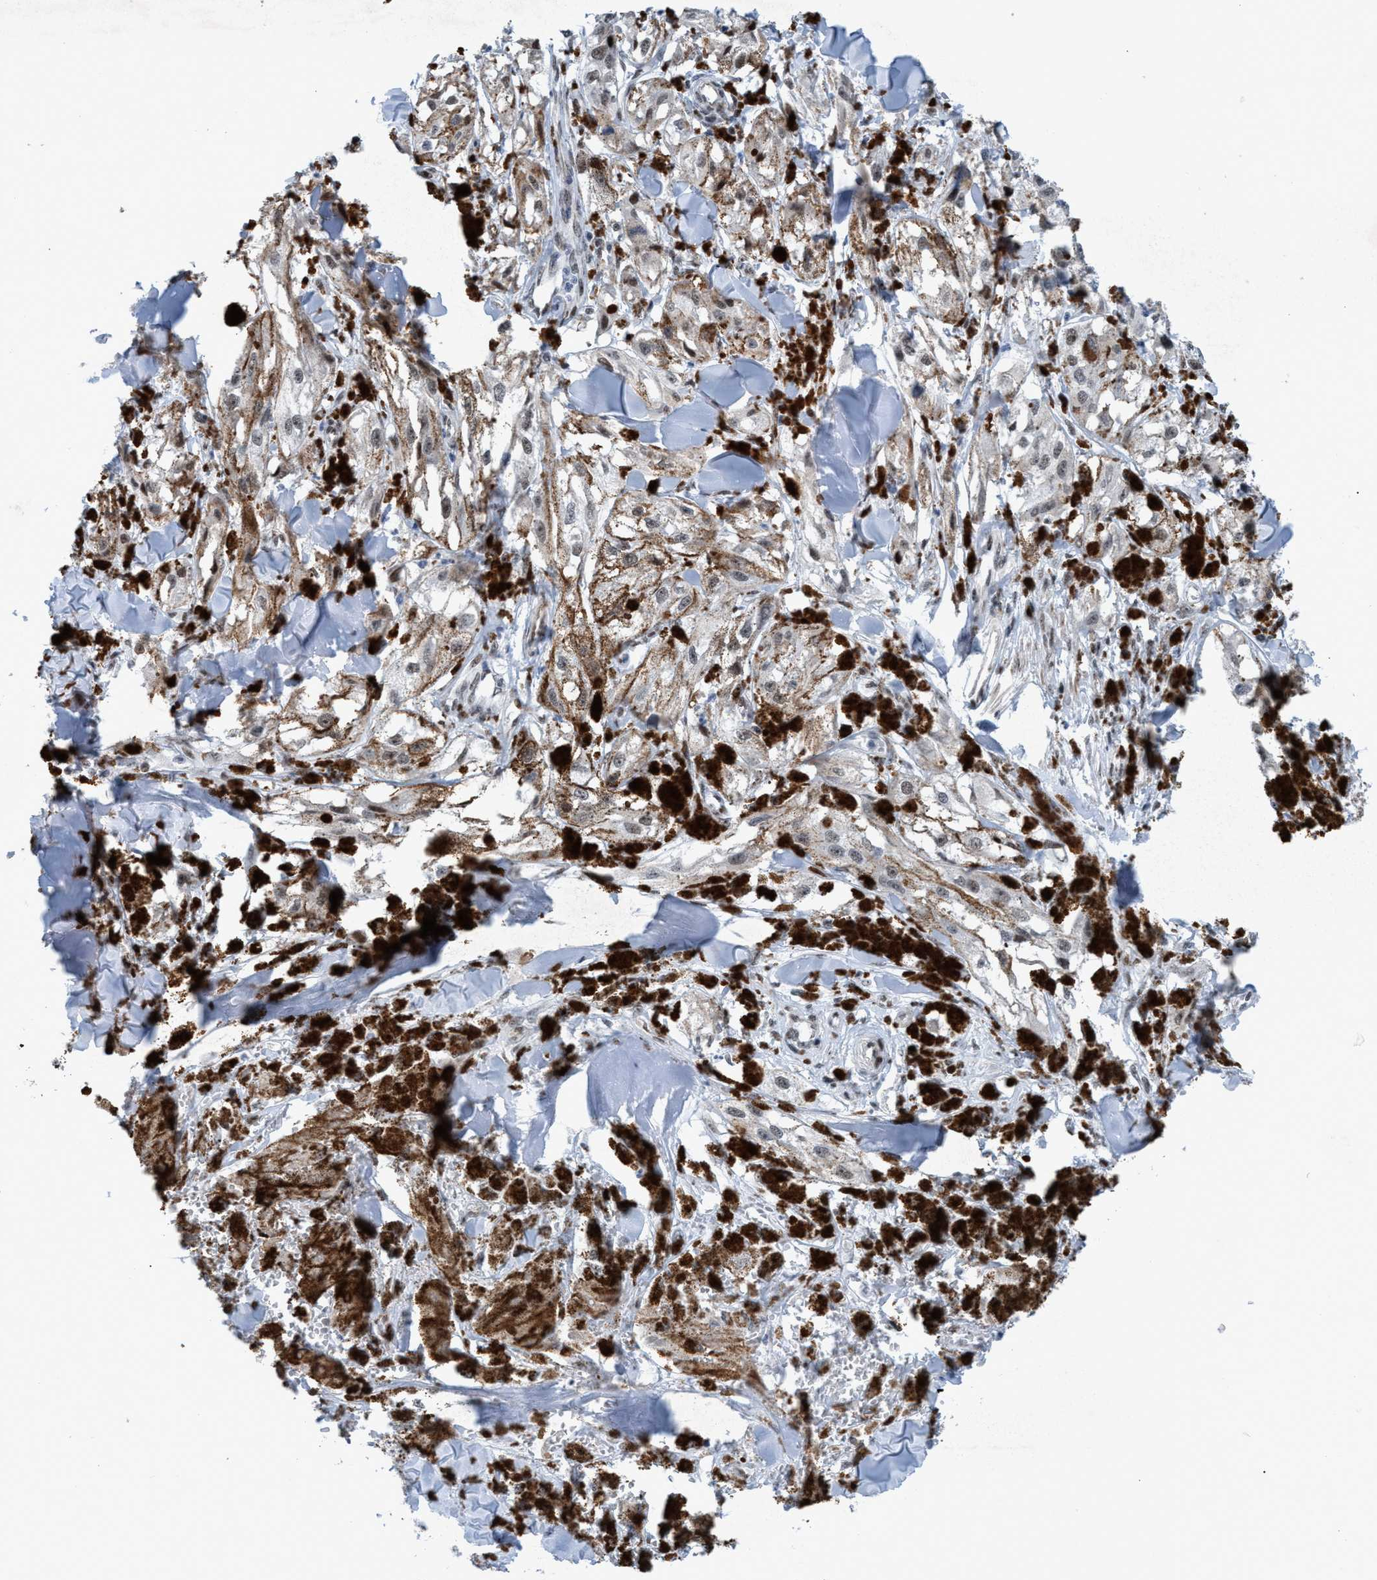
{"staining": {"intensity": "moderate", "quantity": ">75%", "location": "cytoplasmic/membranous"}, "tissue": "melanoma", "cell_type": "Tumor cells", "image_type": "cancer", "snomed": [{"axis": "morphology", "description": "Malignant melanoma, NOS"}, {"axis": "topography", "description": "Skin"}], "caption": "Approximately >75% of tumor cells in human malignant melanoma show moderate cytoplasmic/membranous protein staining as visualized by brown immunohistochemical staining.", "gene": "CWC27", "patient": {"sex": "male", "age": 88}}